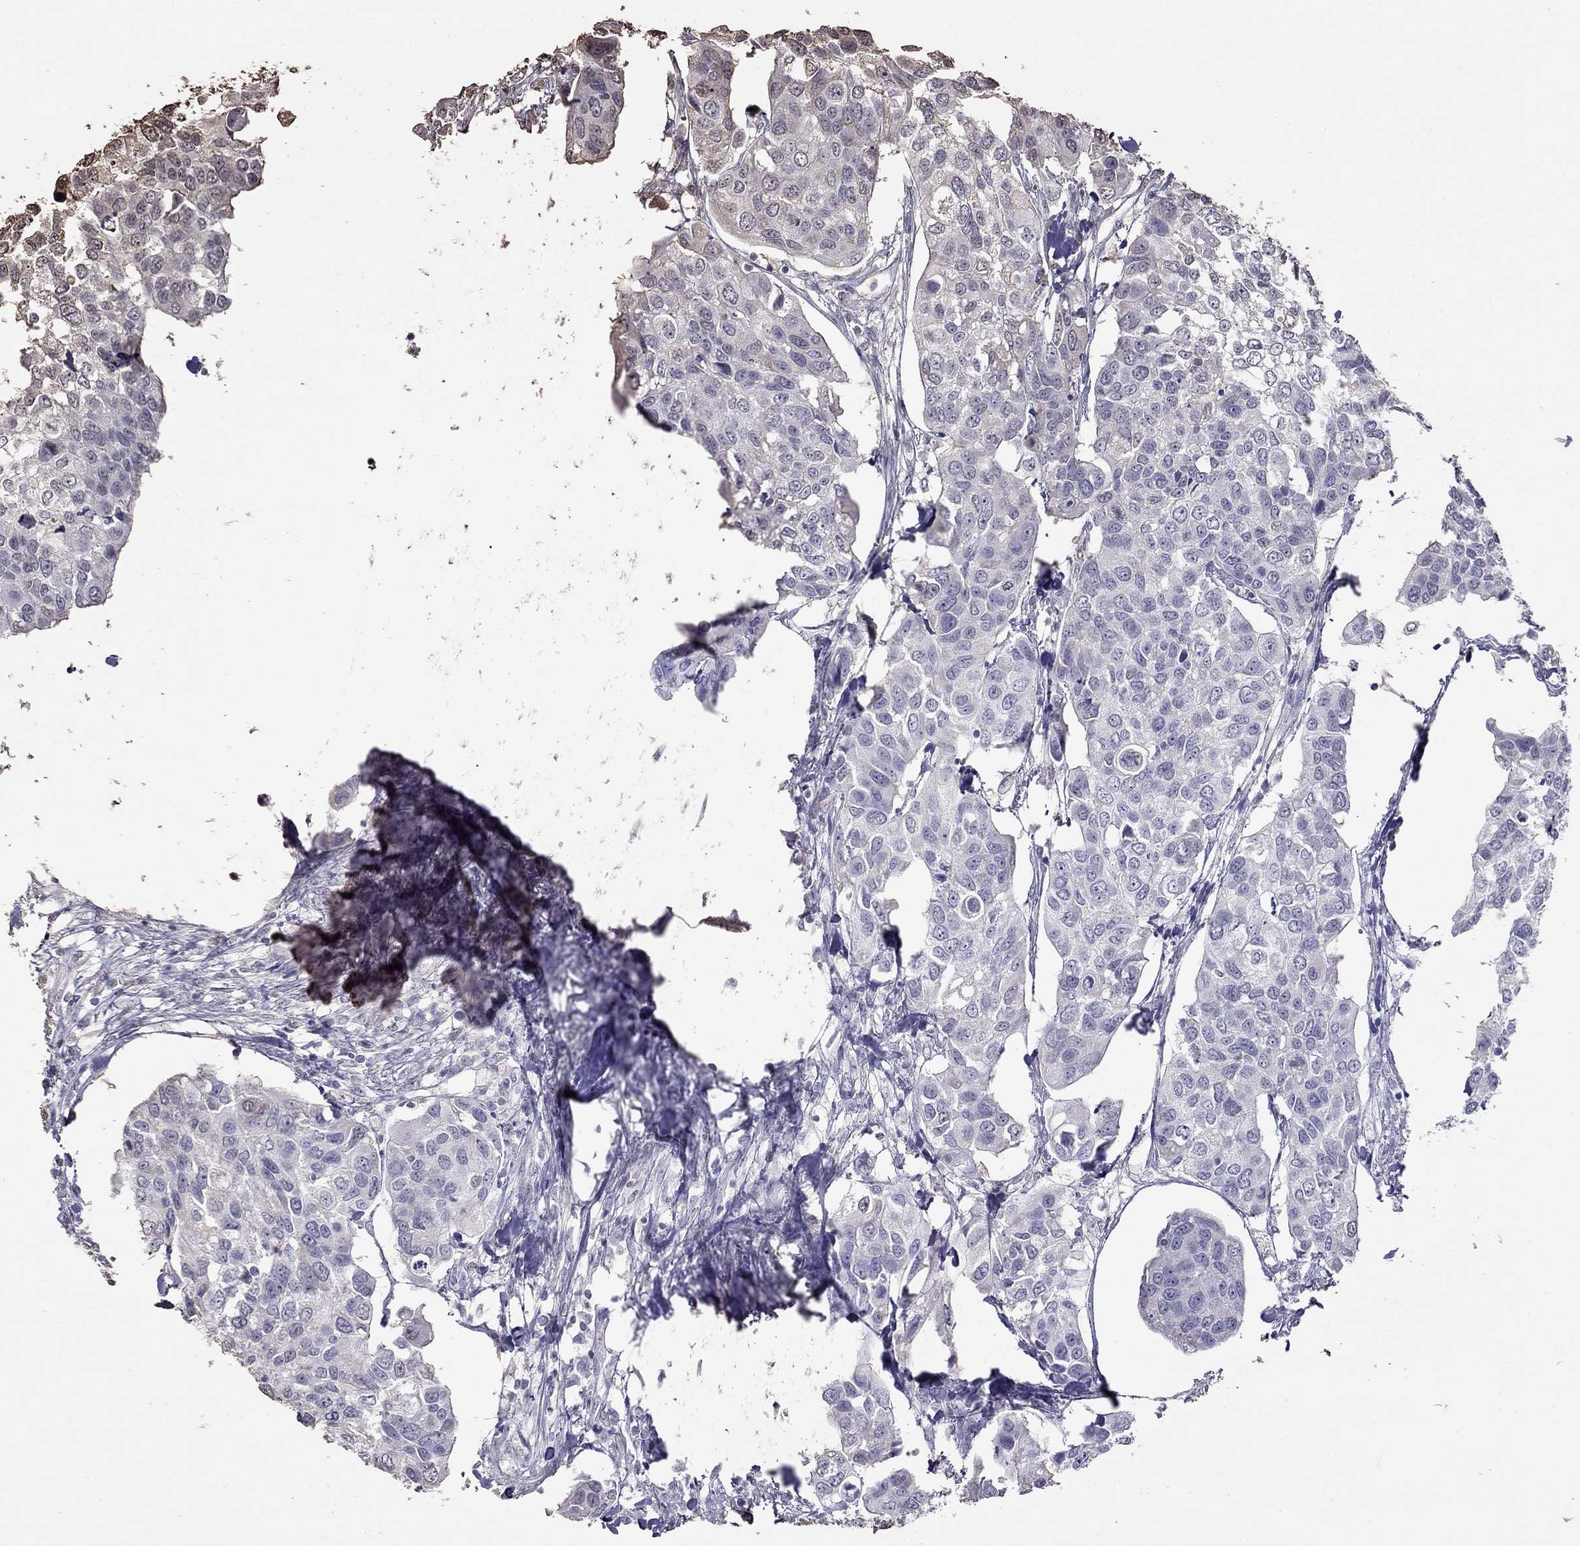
{"staining": {"intensity": "negative", "quantity": "none", "location": "none"}, "tissue": "urothelial cancer", "cell_type": "Tumor cells", "image_type": "cancer", "snomed": [{"axis": "morphology", "description": "Urothelial carcinoma, High grade"}, {"axis": "topography", "description": "Urinary bladder"}], "caption": "Tumor cells show no significant protein expression in urothelial cancer.", "gene": "SUN3", "patient": {"sex": "male", "age": 60}}